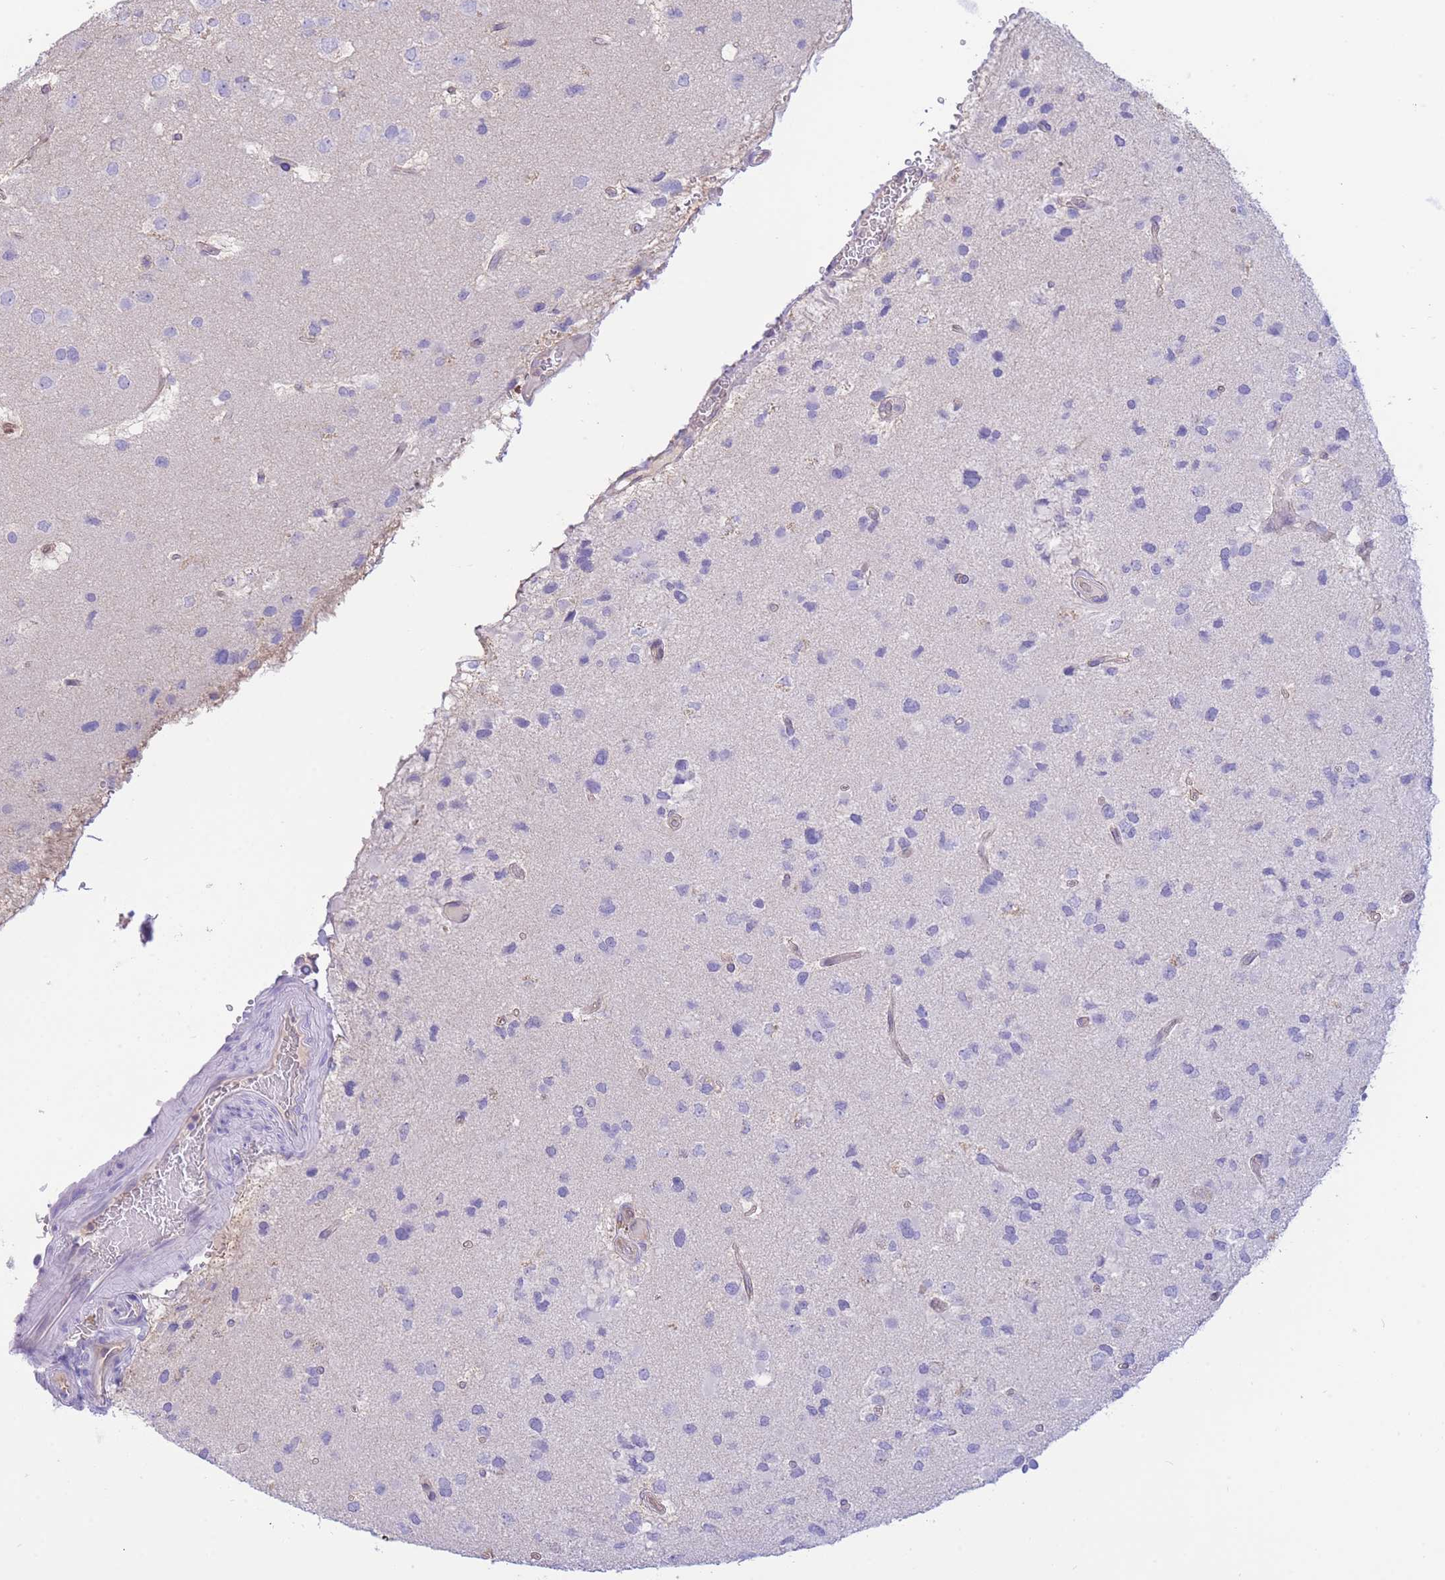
{"staining": {"intensity": "negative", "quantity": "none", "location": "none"}, "tissue": "glioma", "cell_type": "Tumor cells", "image_type": "cancer", "snomed": [{"axis": "morphology", "description": "Glioma, malignant, High grade"}, {"axis": "topography", "description": "Brain"}], "caption": "Tumor cells show no significant protein staining in malignant high-grade glioma.", "gene": "SULT1A1", "patient": {"sex": "male", "age": 53}}